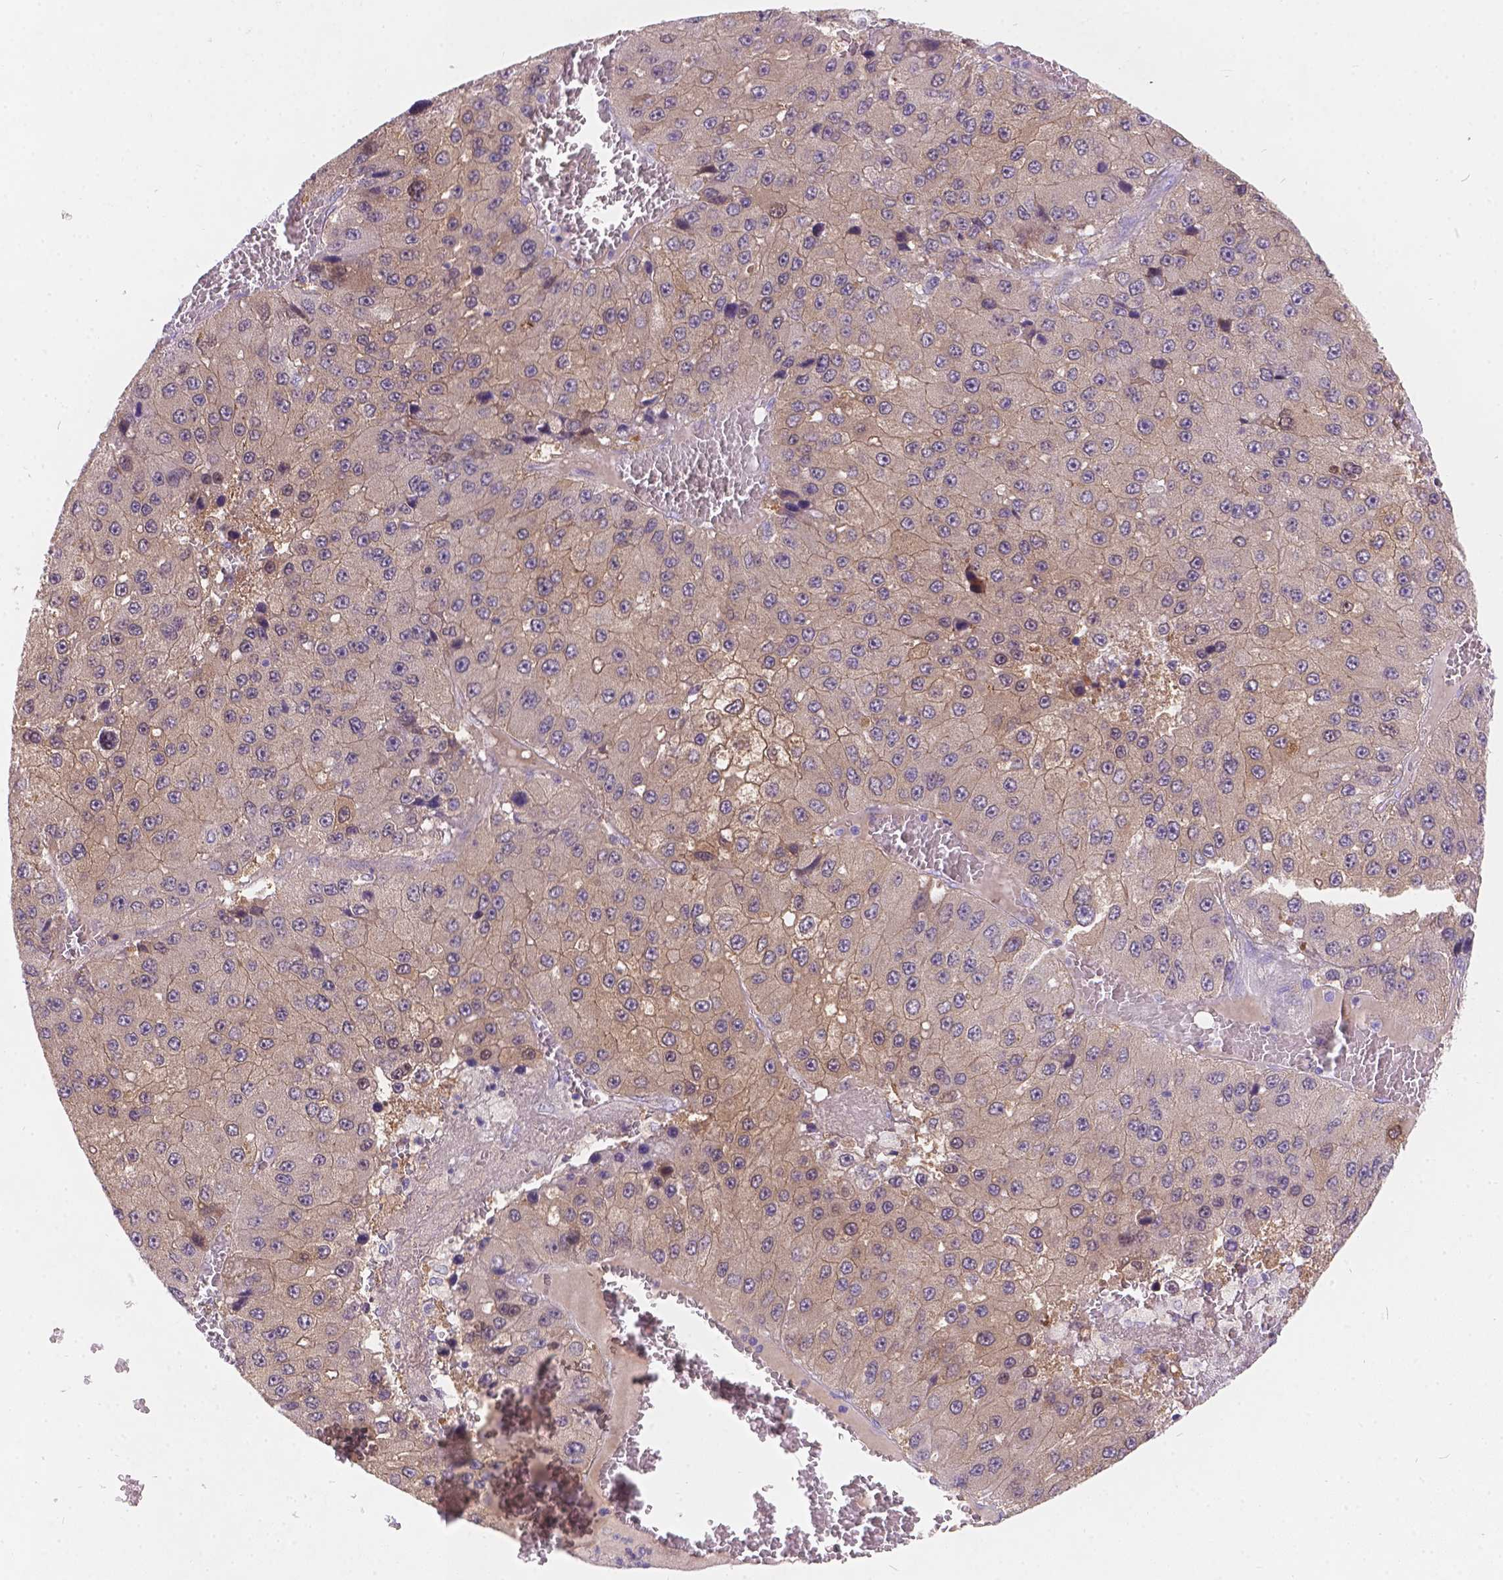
{"staining": {"intensity": "weak", "quantity": ">75%", "location": "cytoplasmic/membranous"}, "tissue": "liver cancer", "cell_type": "Tumor cells", "image_type": "cancer", "snomed": [{"axis": "morphology", "description": "Carcinoma, Hepatocellular, NOS"}, {"axis": "topography", "description": "Liver"}], "caption": "The image exhibits immunohistochemical staining of liver cancer. There is weak cytoplasmic/membranous positivity is present in approximately >75% of tumor cells.", "gene": "PEX11G", "patient": {"sex": "female", "age": 73}}